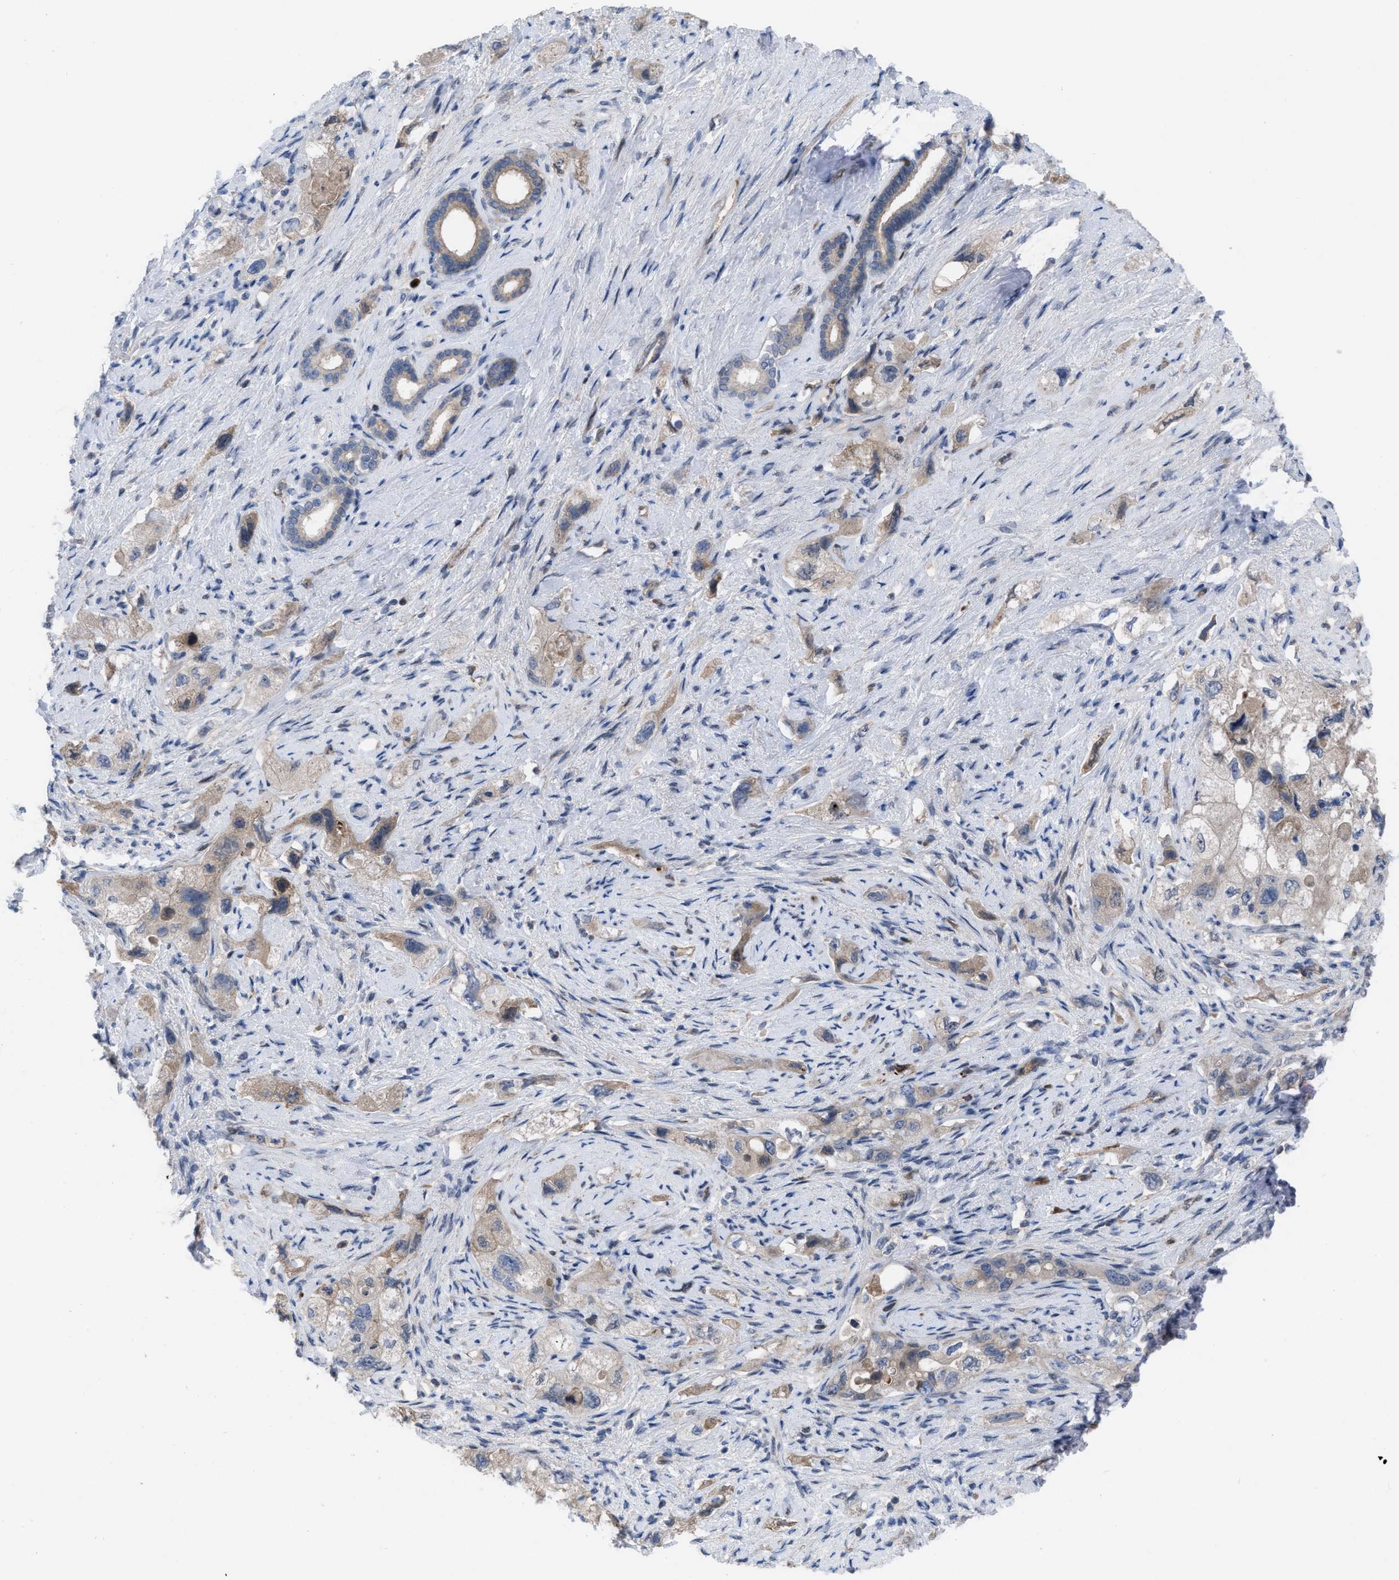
{"staining": {"intensity": "weak", "quantity": ">75%", "location": "cytoplasmic/membranous"}, "tissue": "pancreatic cancer", "cell_type": "Tumor cells", "image_type": "cancer", "snomed": [{"axis": "morphology", "description": "Adenocarcinoma, NOS"}, {"axis": "topography", "description": "Pancreas"}], "caption": "Pancreatic adenocarcinoma tissue displays weak cytoplasmic/membranous staining in about >75% of tumor cells, visualized by immunohistochemistry.", "gene": "IL17RE", "patient": {"sex": "female", "age": 73}}